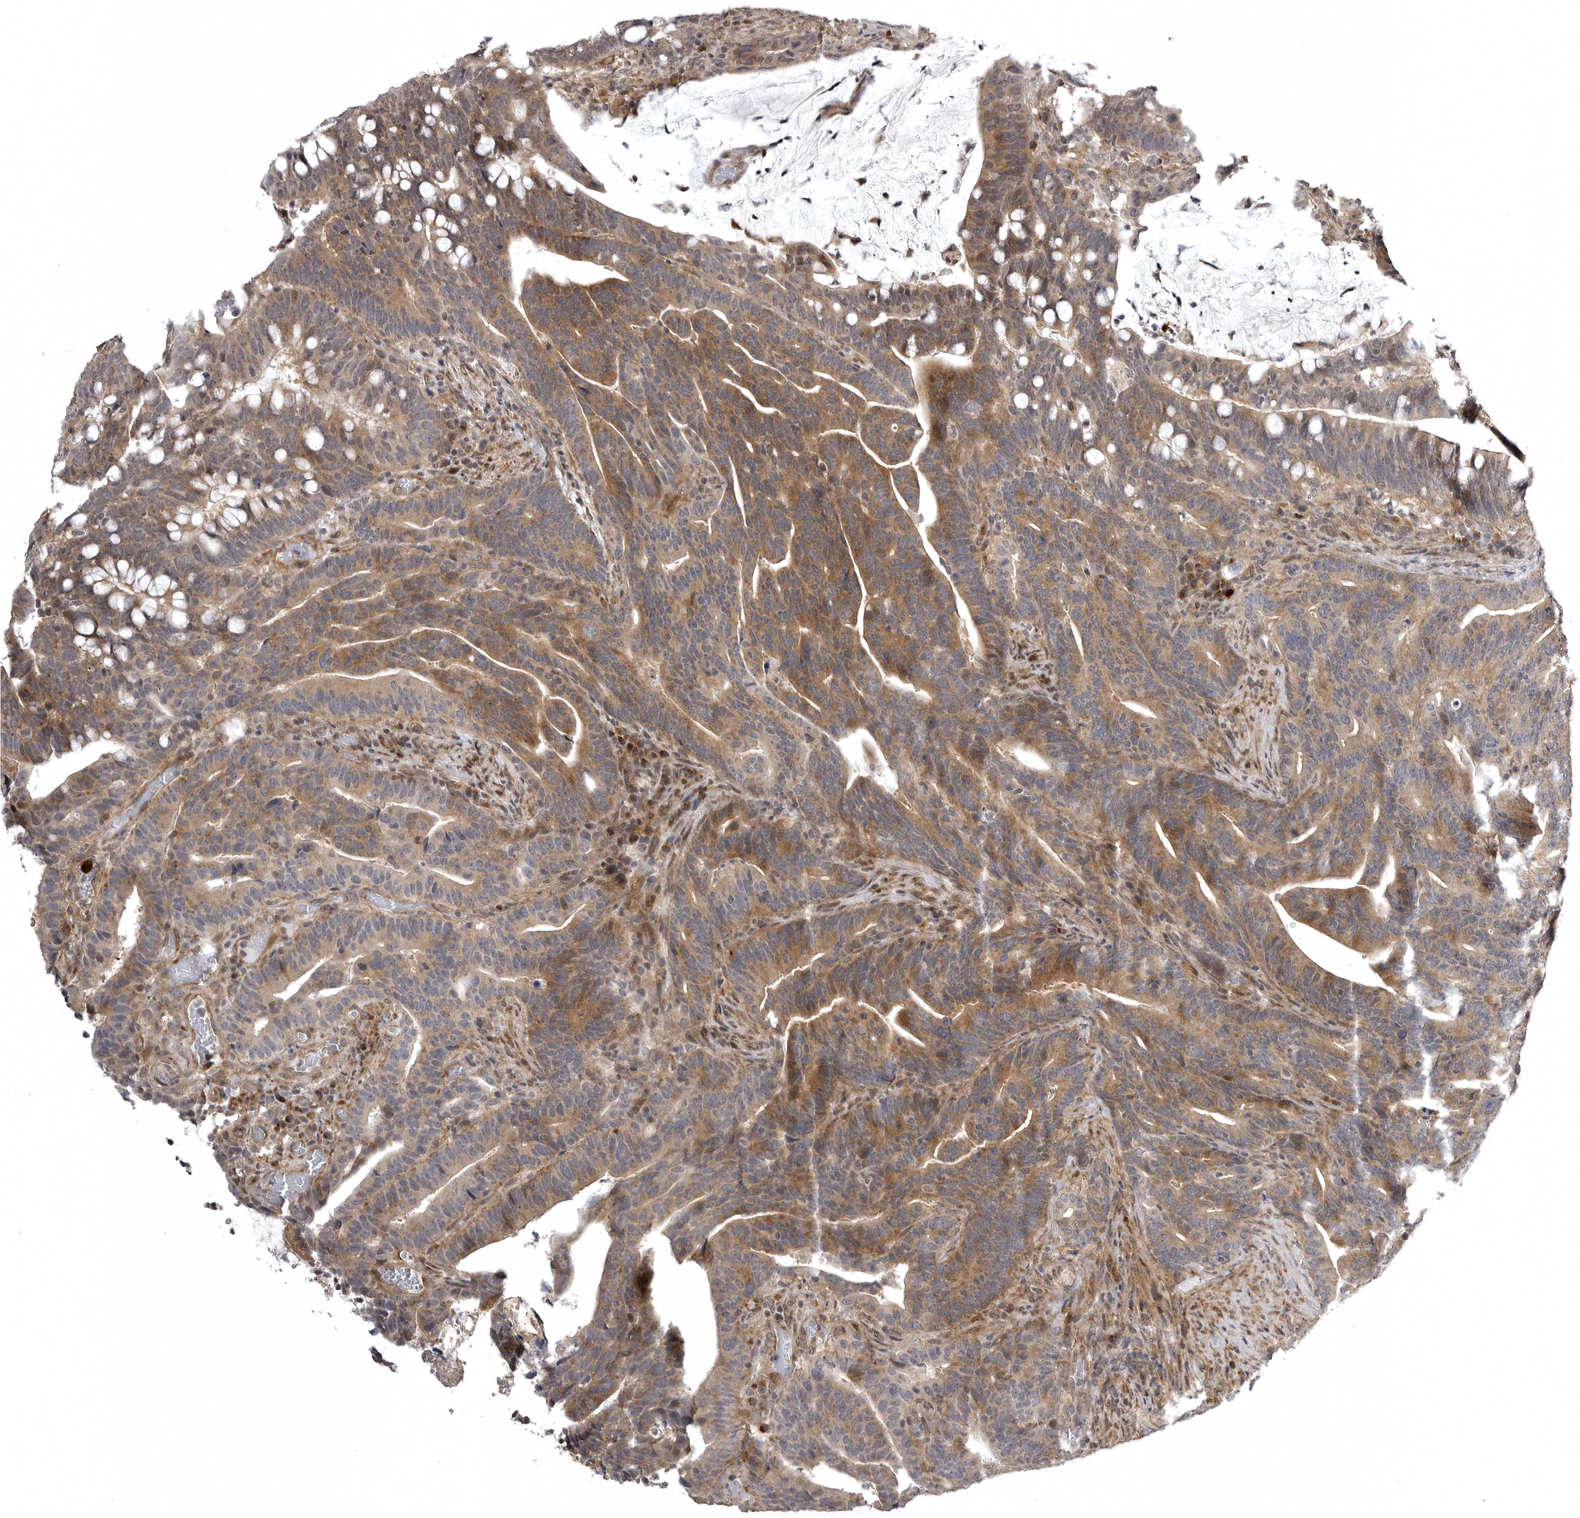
{"staining": {"intensity": "moderate", "quantity": ">75%", "location": "cytoplasmic/membranous"}, "tissue": "colorectal cancer", "cell_type": "Tumor cells", "image_type": "cancer", "snomed": [{"axis": "morphology", "description": "Adenocarcinoma, NOS"}, {"axis": "topography", "description": "Colon"}], "caption": "IHC of human adenocarcinoma (colorectal) shows medium levels of moderate cytoplasmic/membranous staining in about >75% of tumor cells.", "gene": "SNX16", "patient": {"sex": "female", "age": 66}}